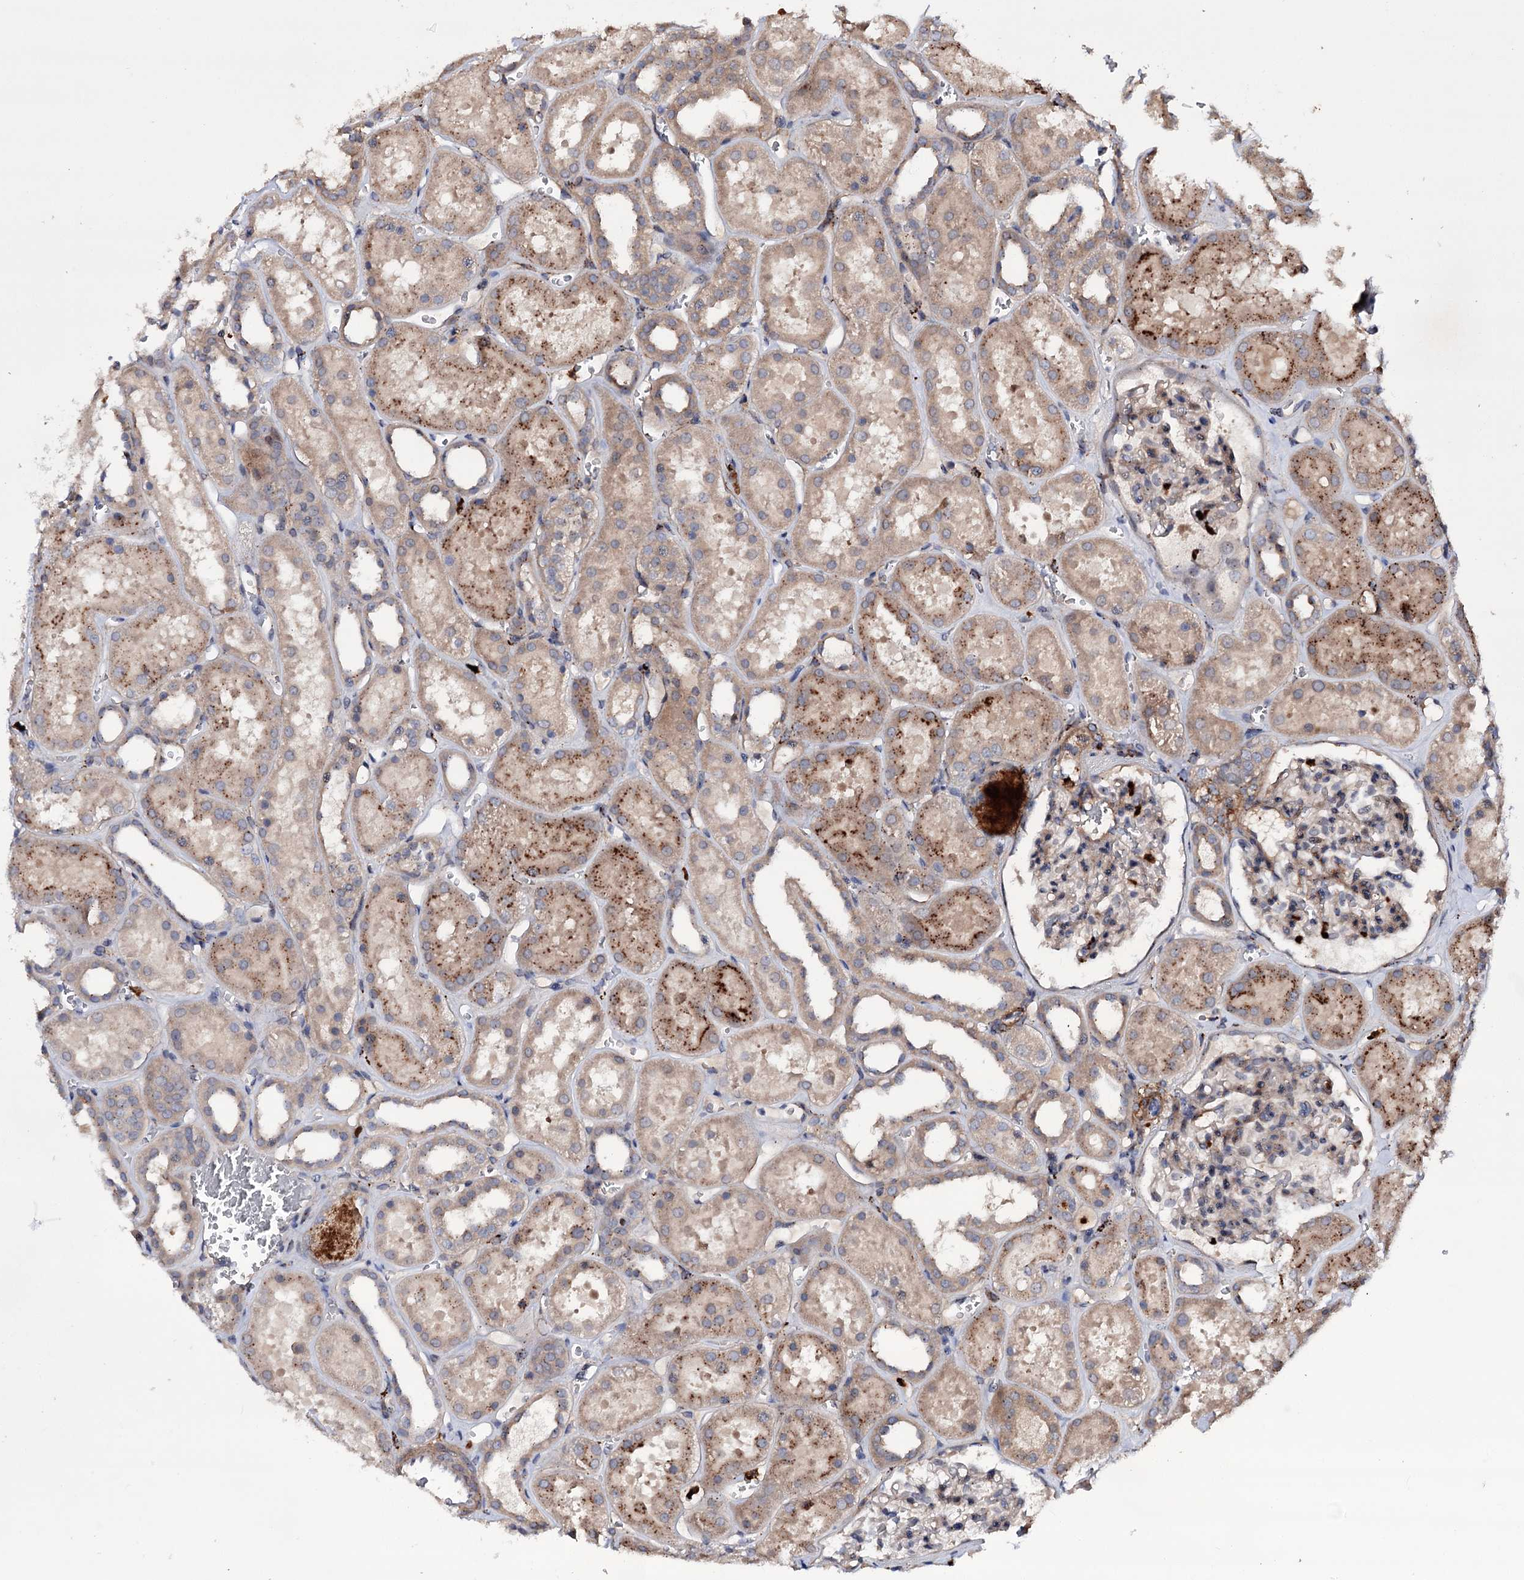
{"staining": {"intensity": "moderate", "quantity": "25%-75%", "location": "cytoplasmic/membranous"}, "tissue": "kidney", "cell_type": "Cells in glomeruli", "image_type": "normal", "snomed": [{"axis": "morphology", "description": "Normal tissue, NOS"}, {"axis": "topography", "description": "Kidney"}], "caption": "IHC histopathology image of normal kidney: kidney stained using IHC displays medium levels of moderate protein expression localized specifically in the cytoplasmic/membranous of cells in glomeruli, appearing as a cytoplasmic/membranous brown color.", "gene": "MINDY3", "patient": {"sex": "female", "age": 41}}